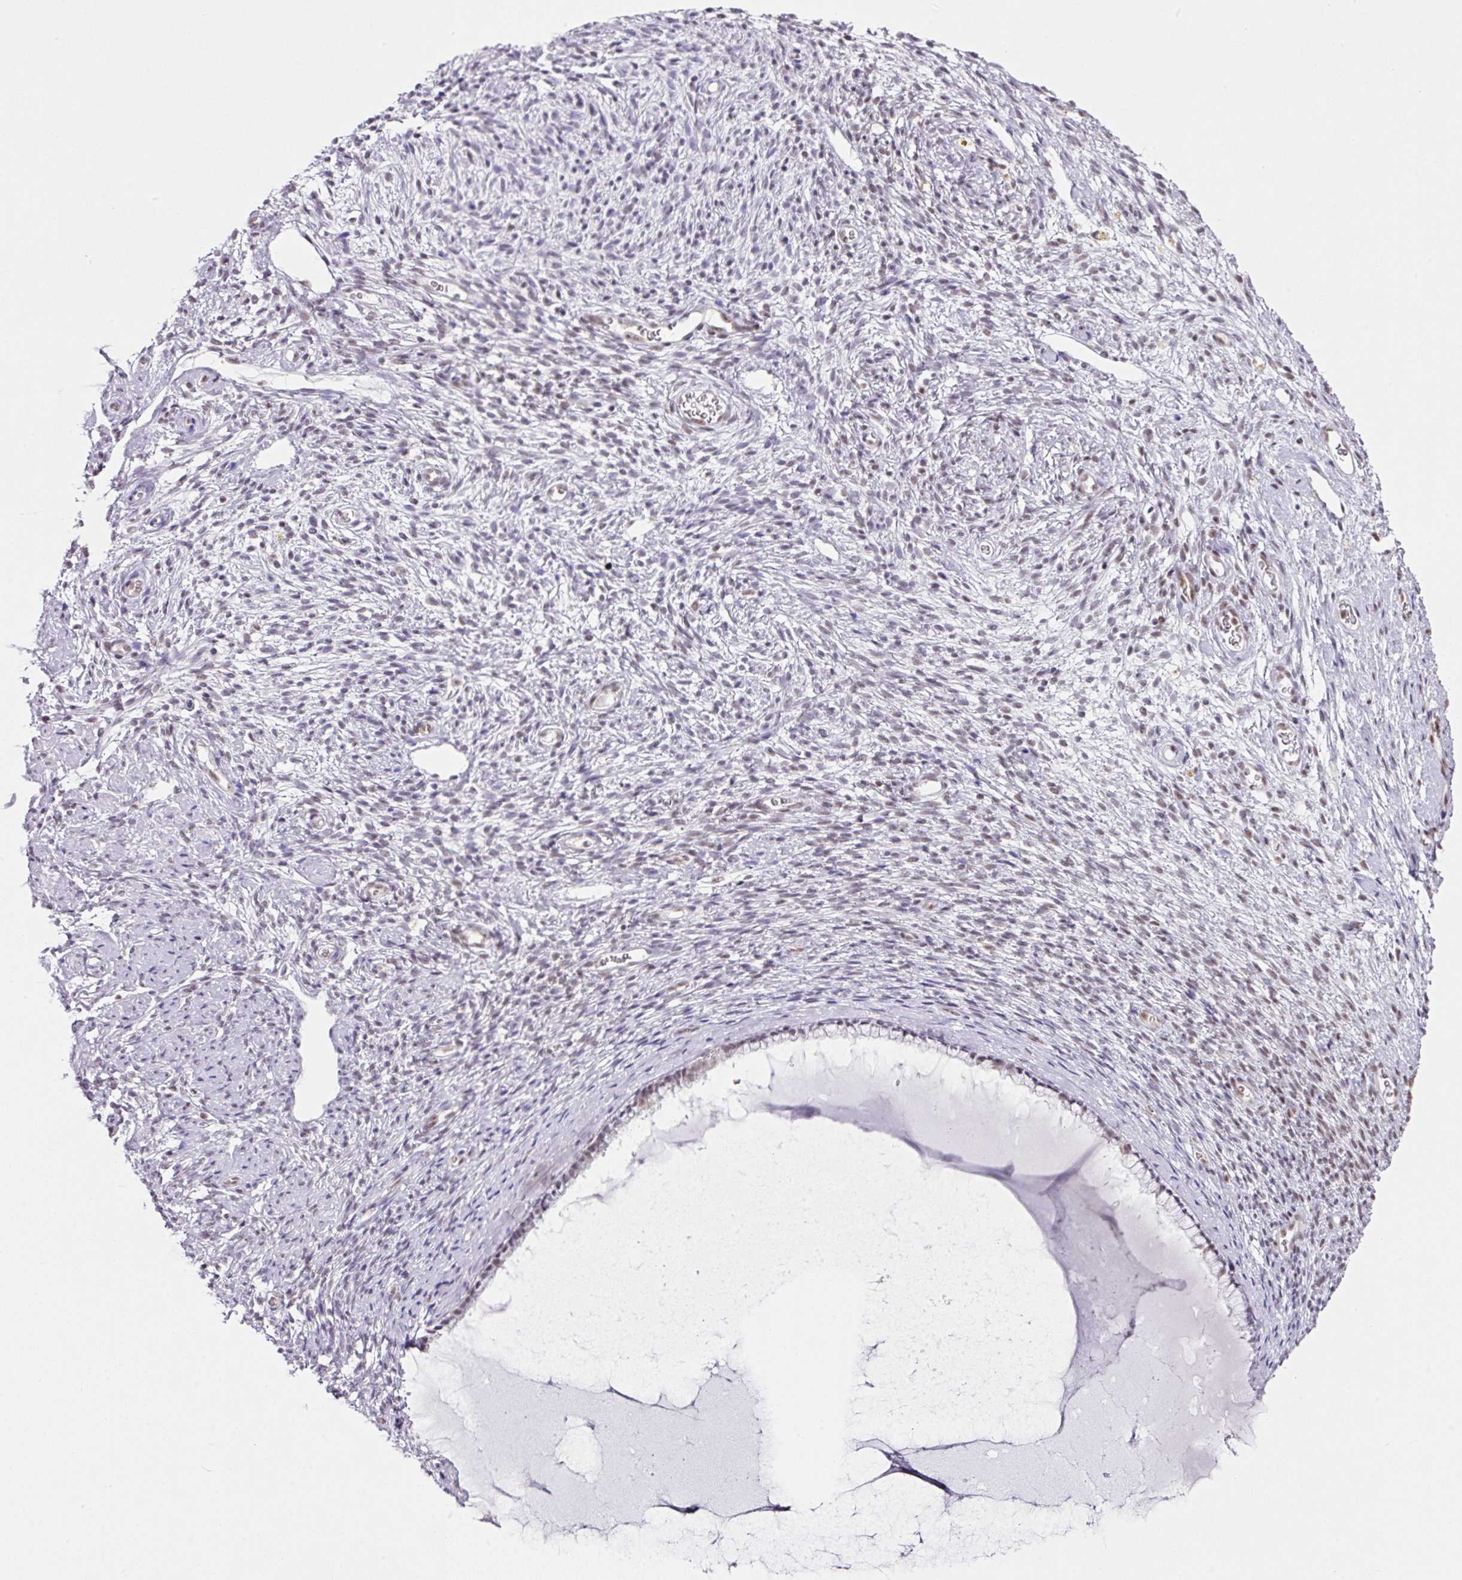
{"staining": {"intensity": "moderate", "quantity": "25%-75%", "location": "nuclear"}, "tissue": "cervix", "cell_type": "Glandular cells", "image_type": "normal", "snomed": [{"axis": "morphology", "description": "Normal tissue, NOS"}, {"axis": "topography", "description": "Cervix"}], "caption": "Brown immunohistochemical staining in benign cervix exhibits moderate nuclear staining in approximately 25%-75% of glandular cells.", "gene": "FAM32A", "patient": {"sex": "female", "age": 76}}